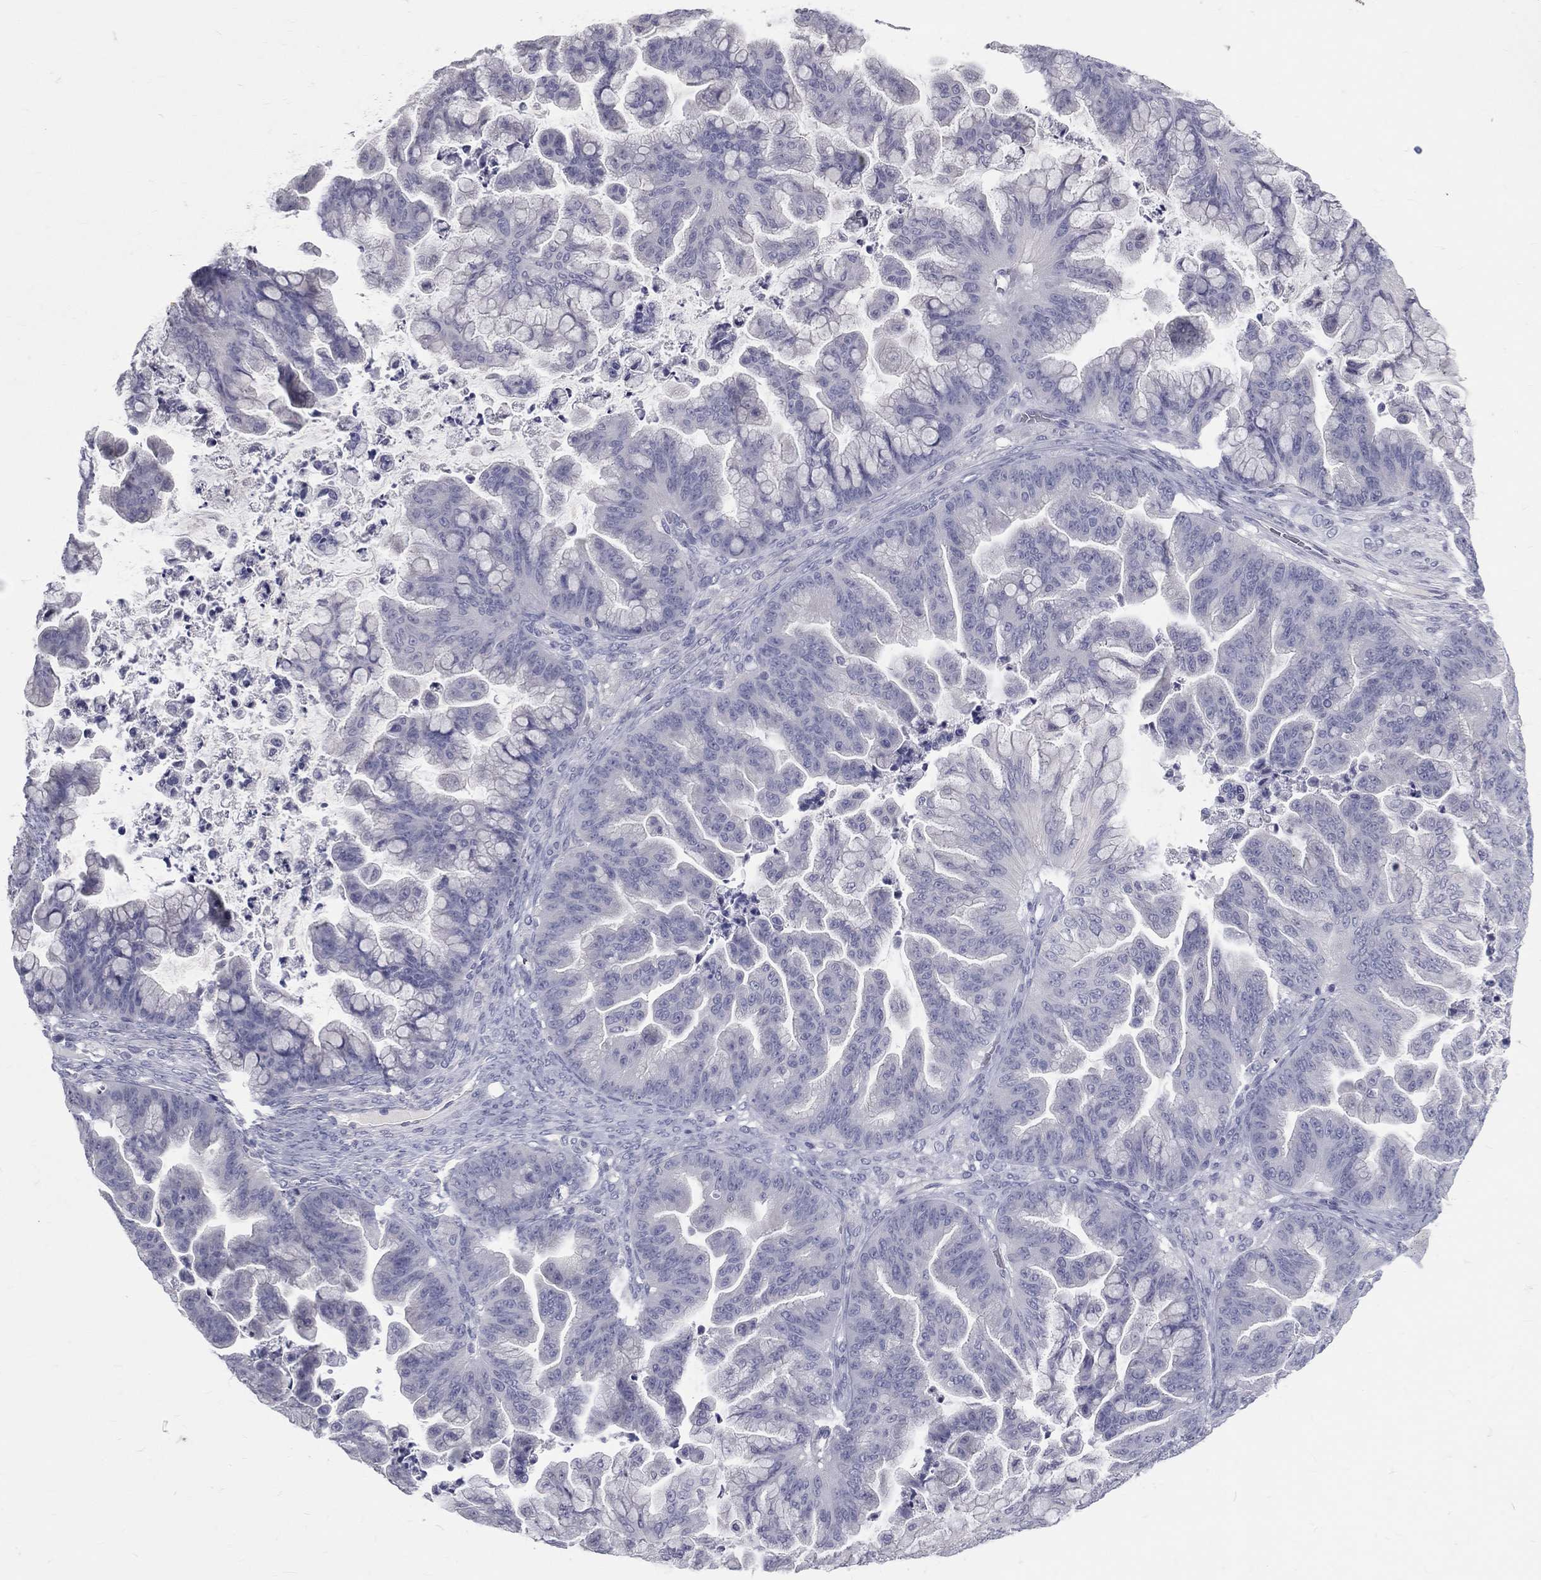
{"staining": {"intensity": "negative", "quantity": "none", "location": "none"}, "tissue": "ovarian cancer", "cell_type": "Tumor cells", "image_type": "cancer", "snomed": [{"axis": "morphology", "description": "Cystadenocarcinoma, mucinous, NOS"}, {"axis": "topography", "description": "Ovary"}], "caption": "This is an immunohistochemistry photomicrograph of ovarian mucinous cystadenocarcinoma. There is no staining in tumor cells.", "gene": "TFPI2", "patient": {"sex": "female", "age": 67}}